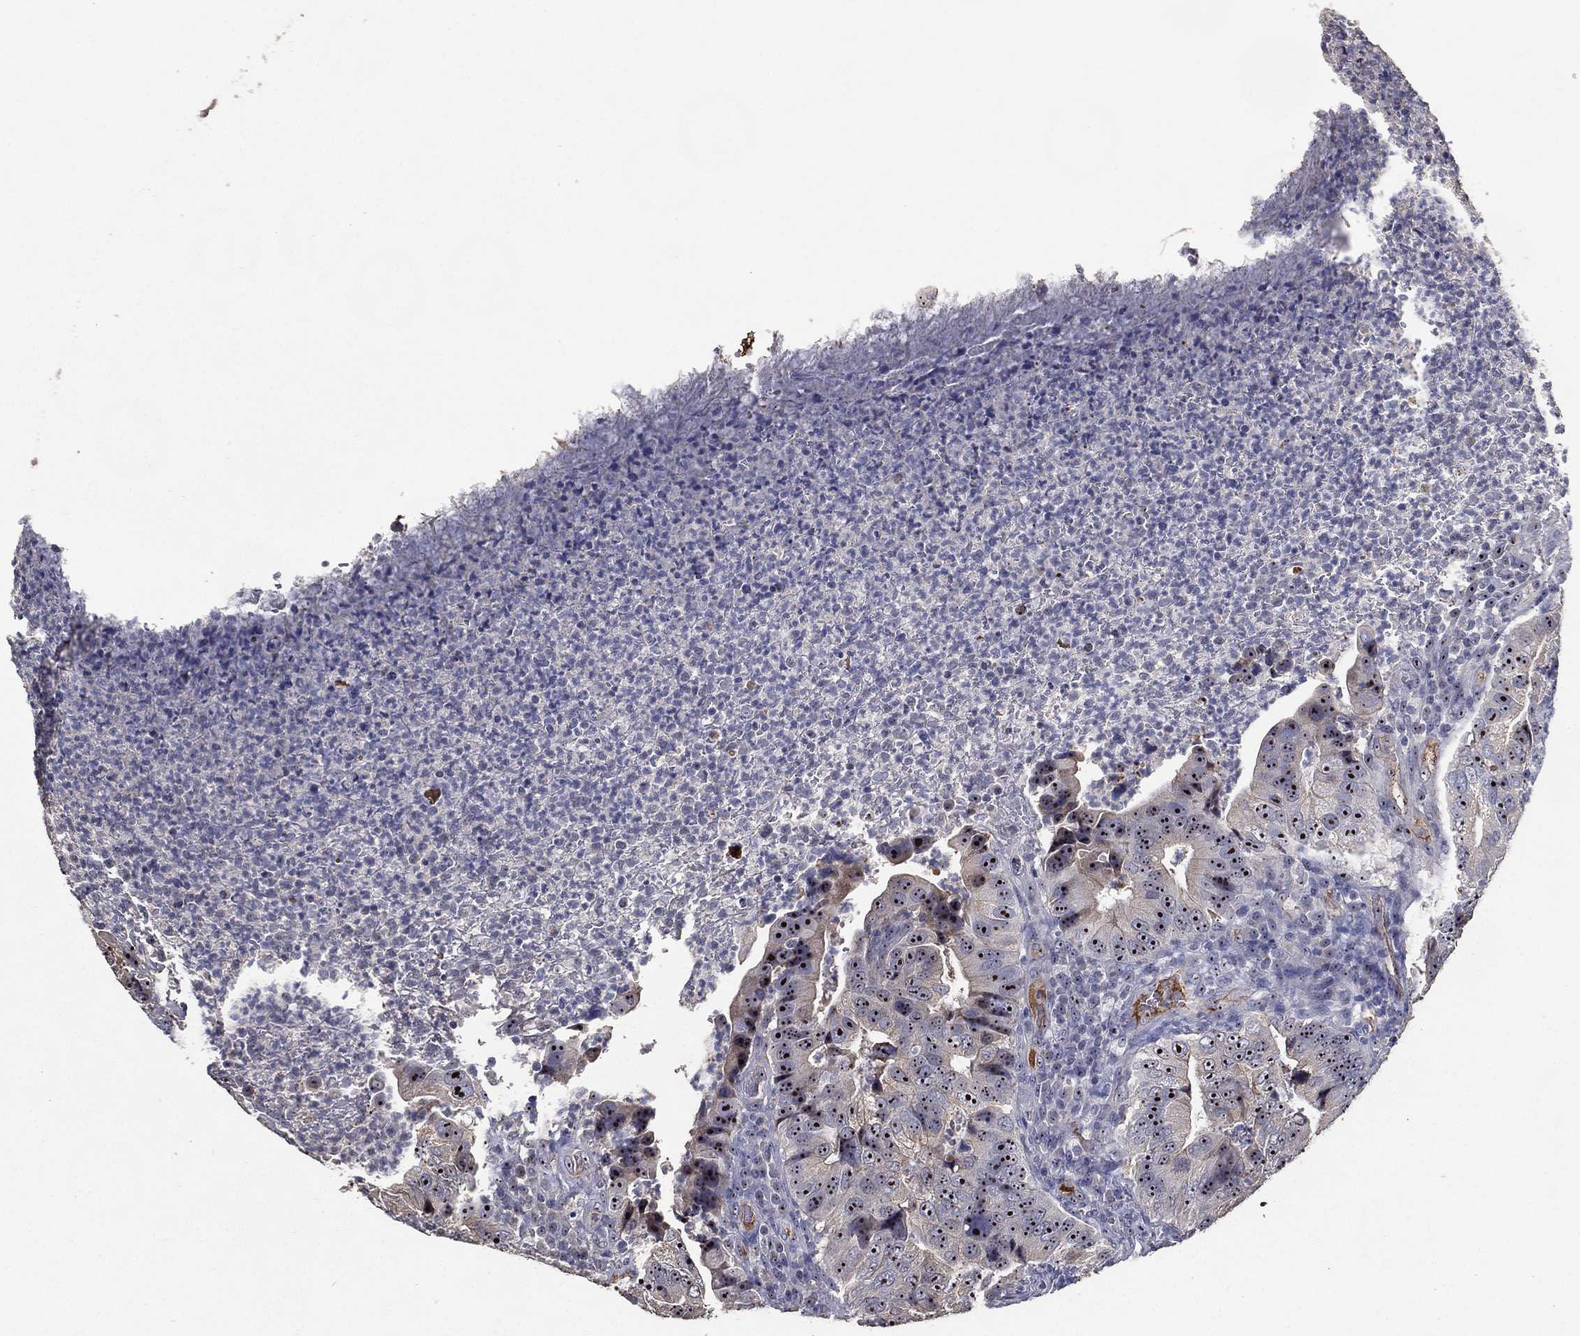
{"staining": {"intensity": "moderate", "quantity": "<25%", "location": "nuclear"}, "tissue": "colorectal cancer", "cell_type": "Tumor cells", "image_type": "cancer", "snomed": [{"axis": "morphology", "description": "Adenocarcinoma, NOS"}, {"axis": "topography", "description": "Colon"}], "caption": "Colorectal cancer (adenocarcinoma) stained for a protein demonstrates moderate nuclear positivity in tumor cells.", "gene": "EFNA1", "patient": {"sex": "female", "age": 72}}